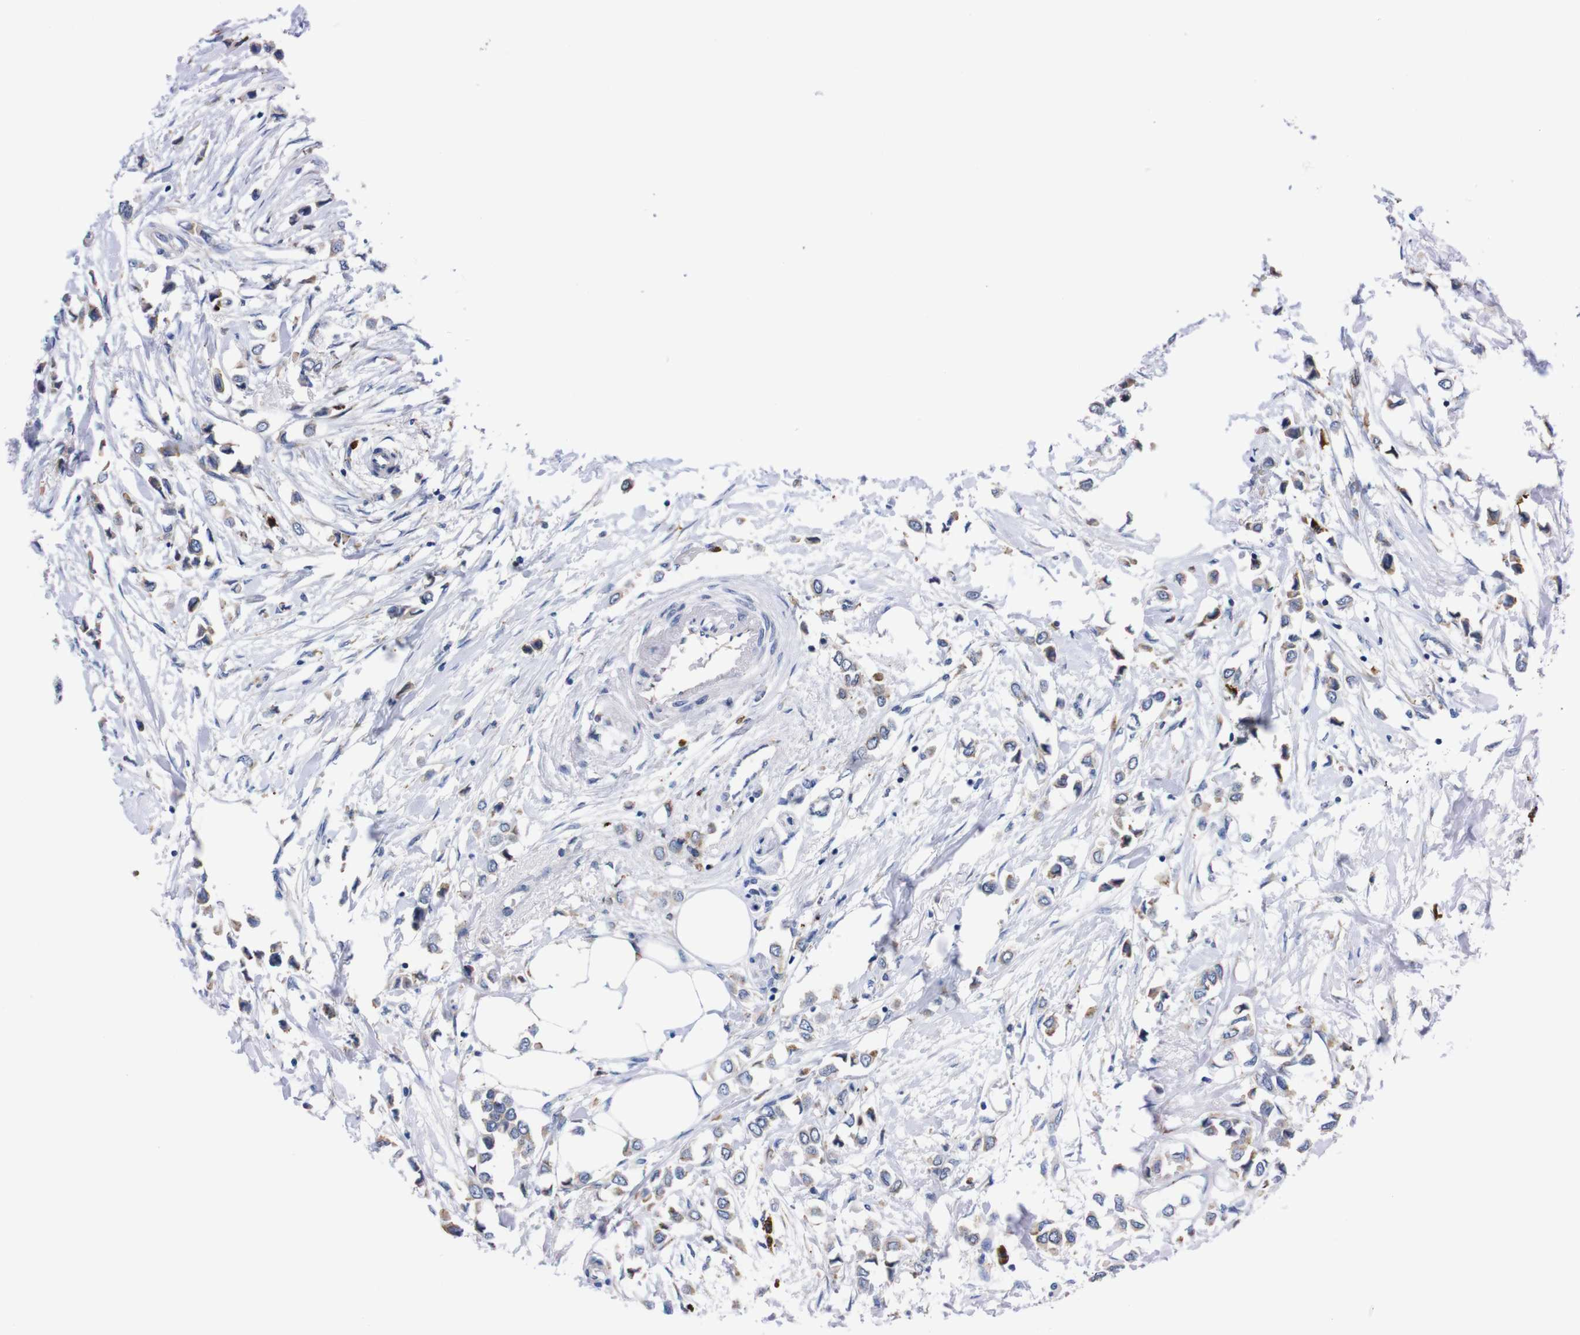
{"staining": {"intensity": "weak", "quantity": "<25%", "location": "cytoplasmic/membranous"}, "tissue": "breast cancer", "cell_type": "Tumor cells", "image_type": "cancer", "snomed": [{"axis": "morphology", "description": "Lobular carcinoma"}, {"axis": "topography", "description": "Breast"}], "caption": "Photomicrograph shows no protein expression in tumor cells of lobular carcinoma (breast) tissue. (DAB (3,3'-diaminobenzidine) immunohistochemistry (IHC) with hematoxylin counter stain).", "gene": "NEBL", "patient": {"sex": "female", "age": 51}}